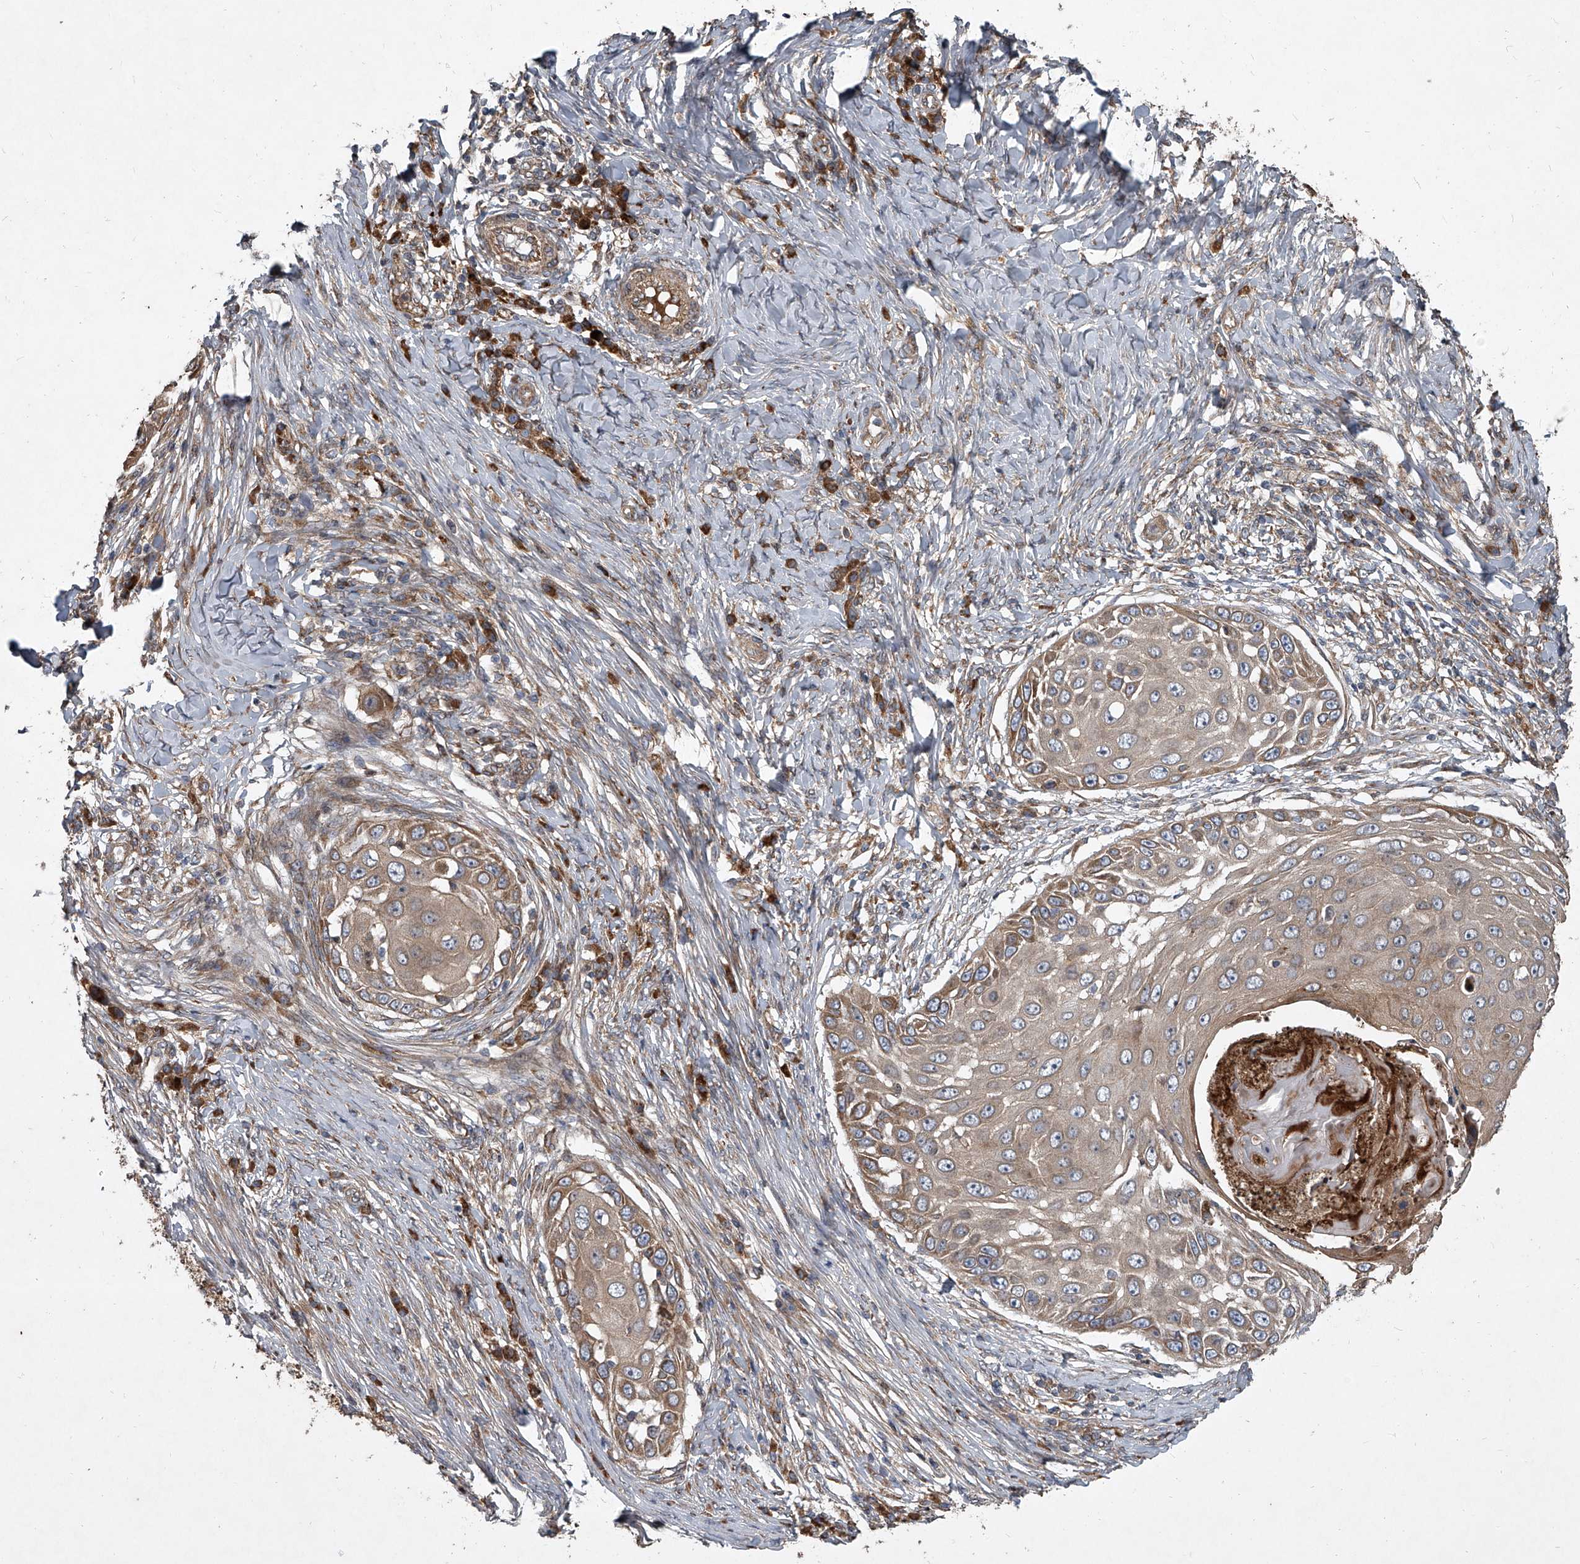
{"staining": {"intensity": "weak", "quantity": ">75%", "location": "cytoplasmic/membranous"}, "tissue": "skin cancer", "cell_type": "Tumor cells", "image_type": "cancer", "snomed": [{"axis": "morphology", "description": "Squamous cell carcinoma, NOS"}, {"axis": "topography", "description": "Skin"}], "caption": "Weak cytoplasmic/membranous expression for a protein is present in about >75% of tumor cells of skin cancer (squamous cell carcinoma) using immunohistochemistry.", "gene": "EVA1C", "patient": {"sex": "female", "age": 44}}